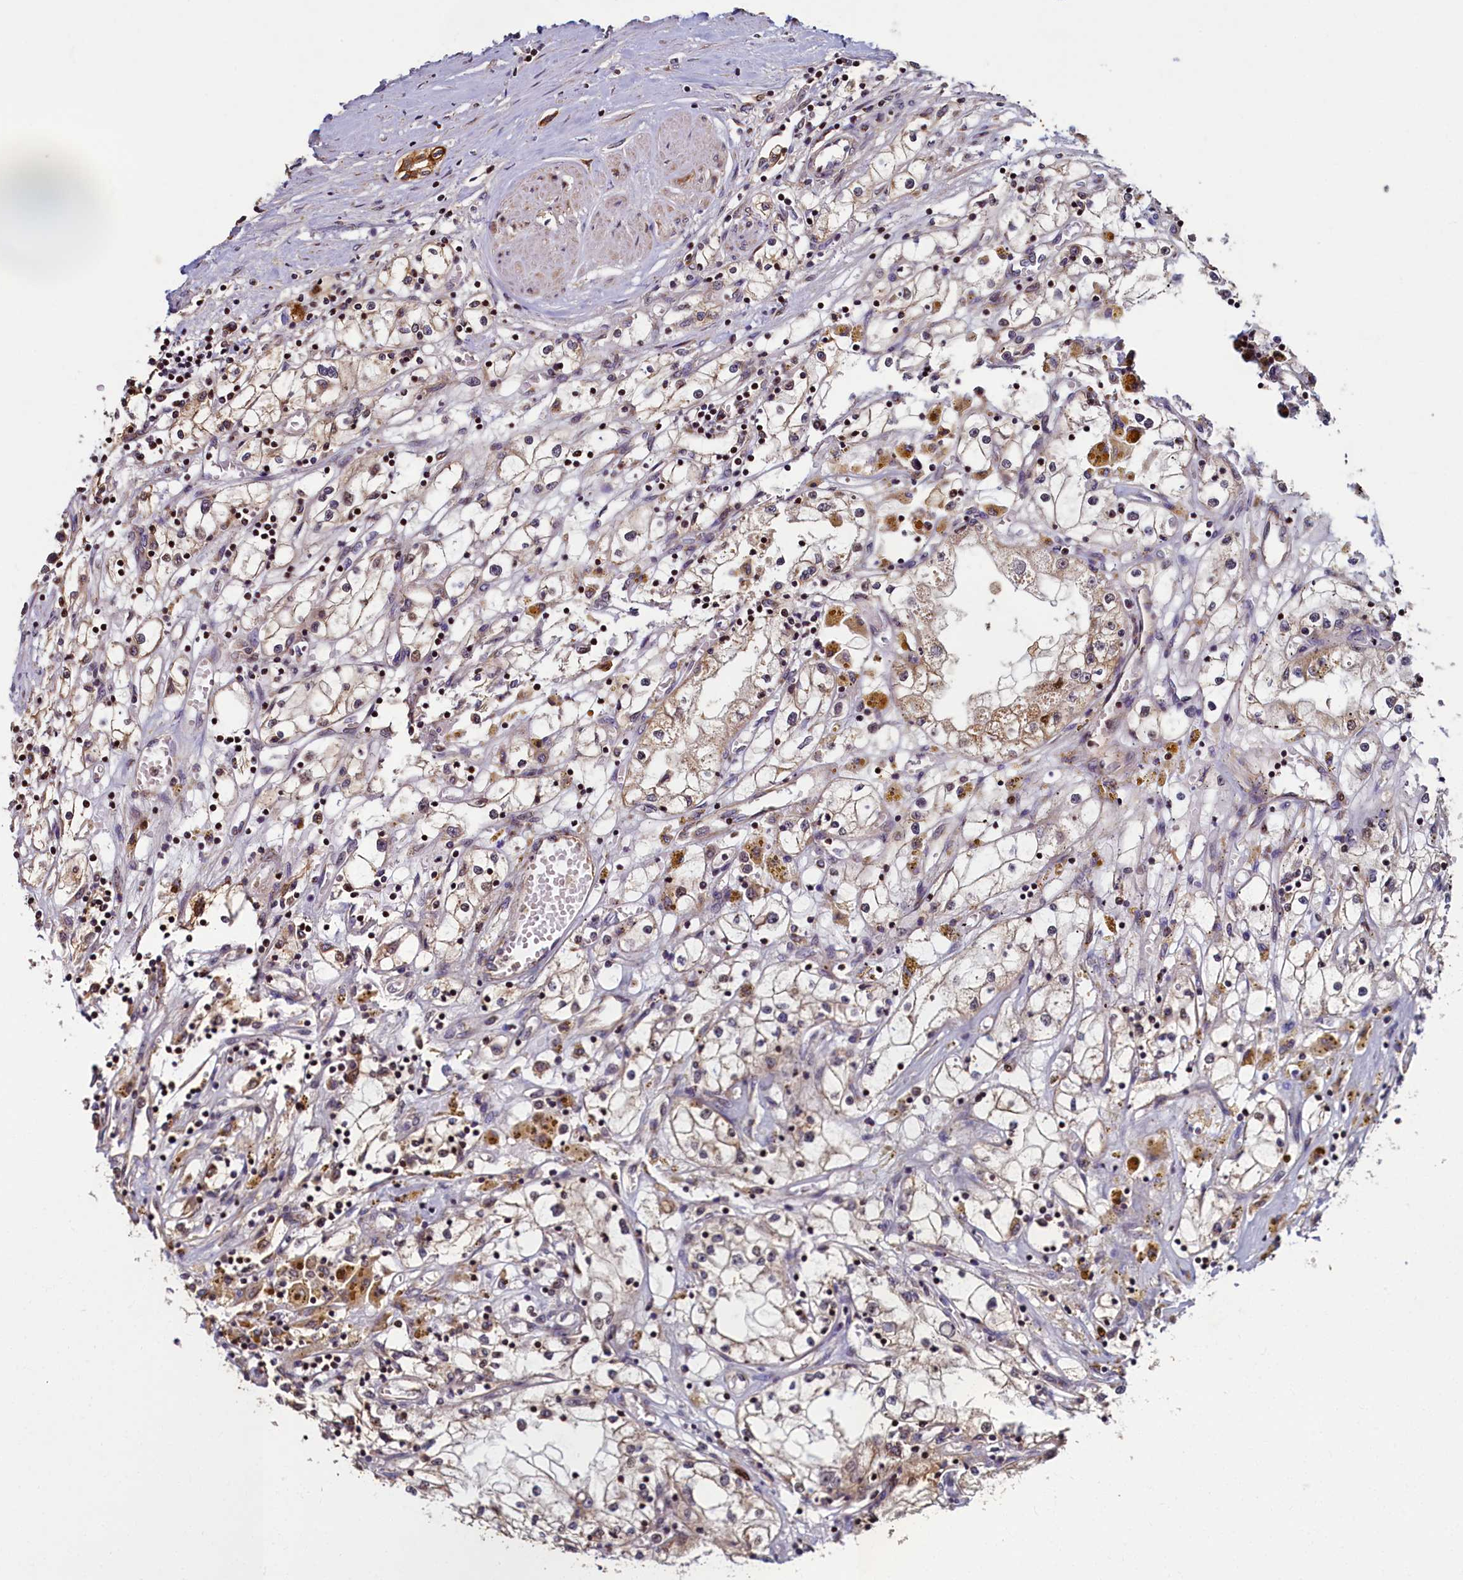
{"staining": {"intensity": "weak", "quantity": "<25%", "location": "cytoplasmic/membranous"}, "tissue": "renal cancer", "cell_type": "Tumor cells", "image_type": "cancer", "snomed": [{"axis": "morphology", "description": "Adenocarcinoma, NOS"}, {"axis": "topography", "description": "Kidney"}], "caption": "The IHC image has no significant expression in tumor cells of renal cancer (adenocarcinoma) tissue.", "gene": "NCKAP5L", "patient": {"sex": "male", "age": 56}}